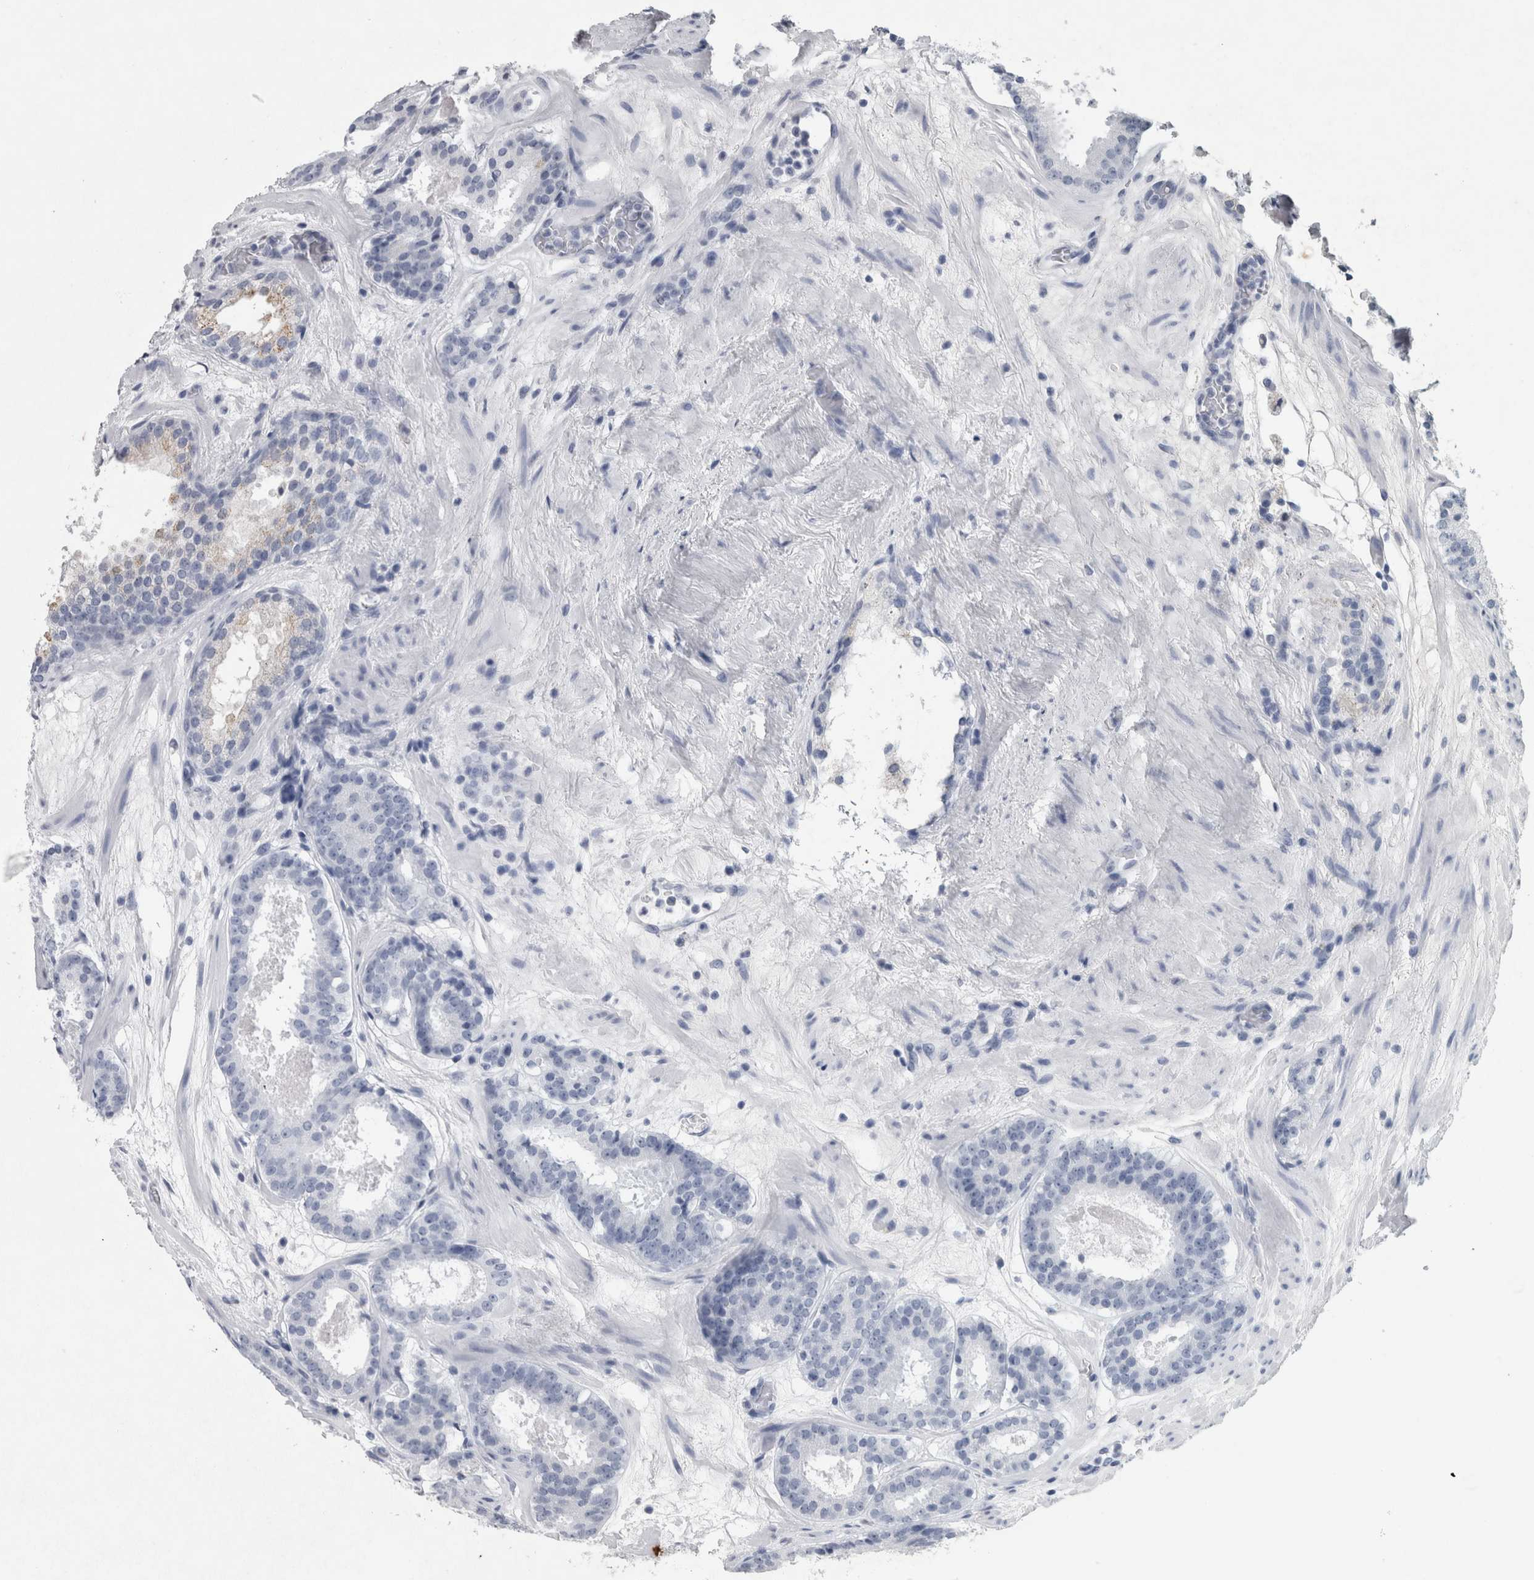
{"staining": {"intensity": "negative", "quantity": "none", "location": "none"}, "tissue": "prostate cancer", "cell_type": "Tumor cells", "image_type": "cancer", "snomed": [{"axis": "morphology", "description": "Adenocarcinoma, Low grade"}, {"axis": "topography", "description": "Prostate"}], "caption": "An image of human prostate cancer (low-grade adenocarcinoma) is negative for staining in tumor cells.", "gene": "WNT7A", "patient": {"sex": "male", "age": 69}}